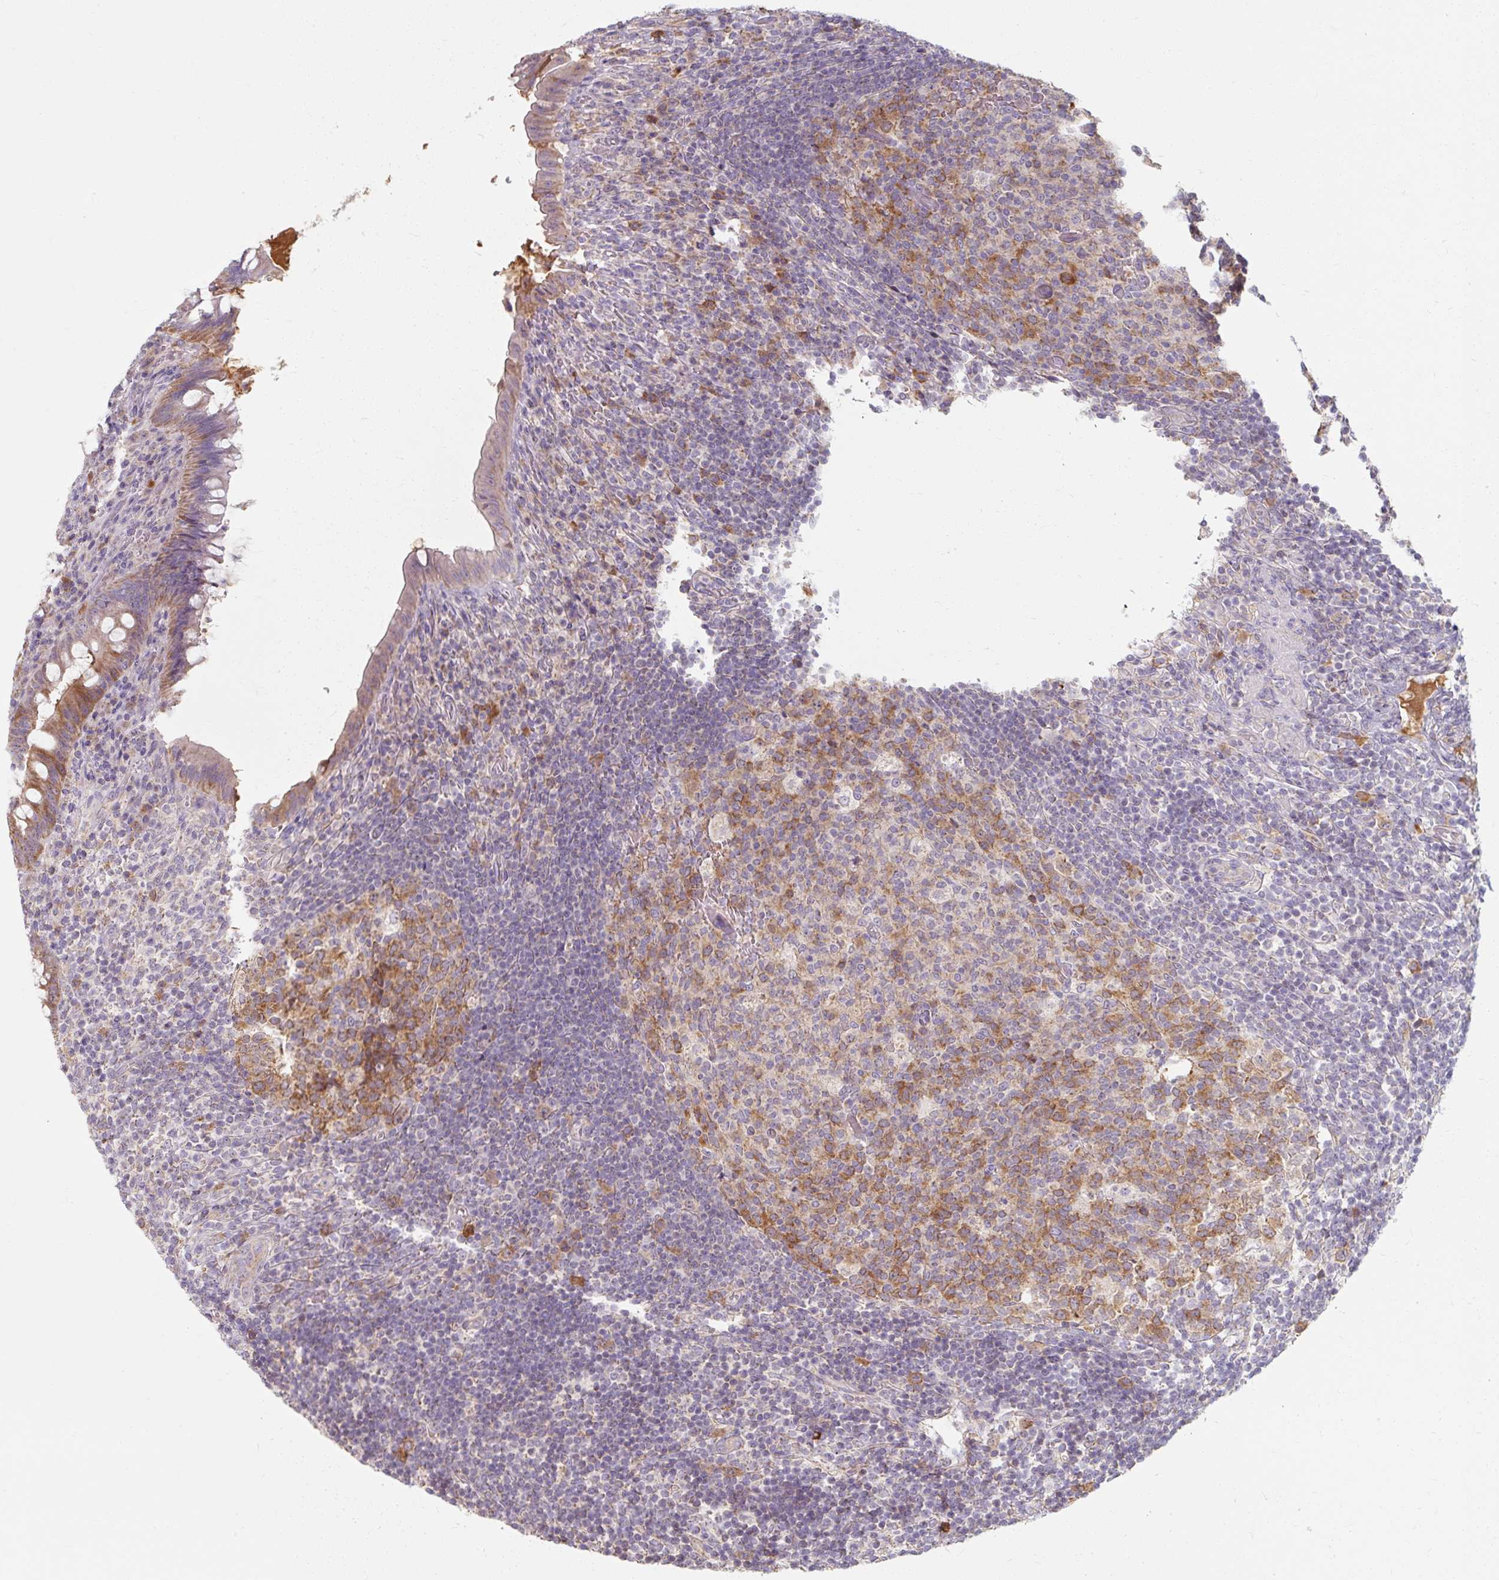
{"staining": {"intensity": "moderate", "quantity": "25%-75%", "location": "cytoplasmic/membranous"}, "tissue": "appendix", "cell_type": "Glandular cells", "image_type": "normal", "snomed": [{"axis": "morphology", "description": "Normal tissue, NOS"}, {"axis": "topography", "description": "Appendix"}], "caption": "DAB (3,3'-diaminobenzidine) immunohistochemical staining of benign human appendix reveals moderate cytoplasmic/membranous protein expression in about 25%-75% of glandular cells. Ihc stains the protein of interest in brown and the nuclei are stained blue.", "gene": "TSEN54", "patient": {"sex": "female", "age": 43}}